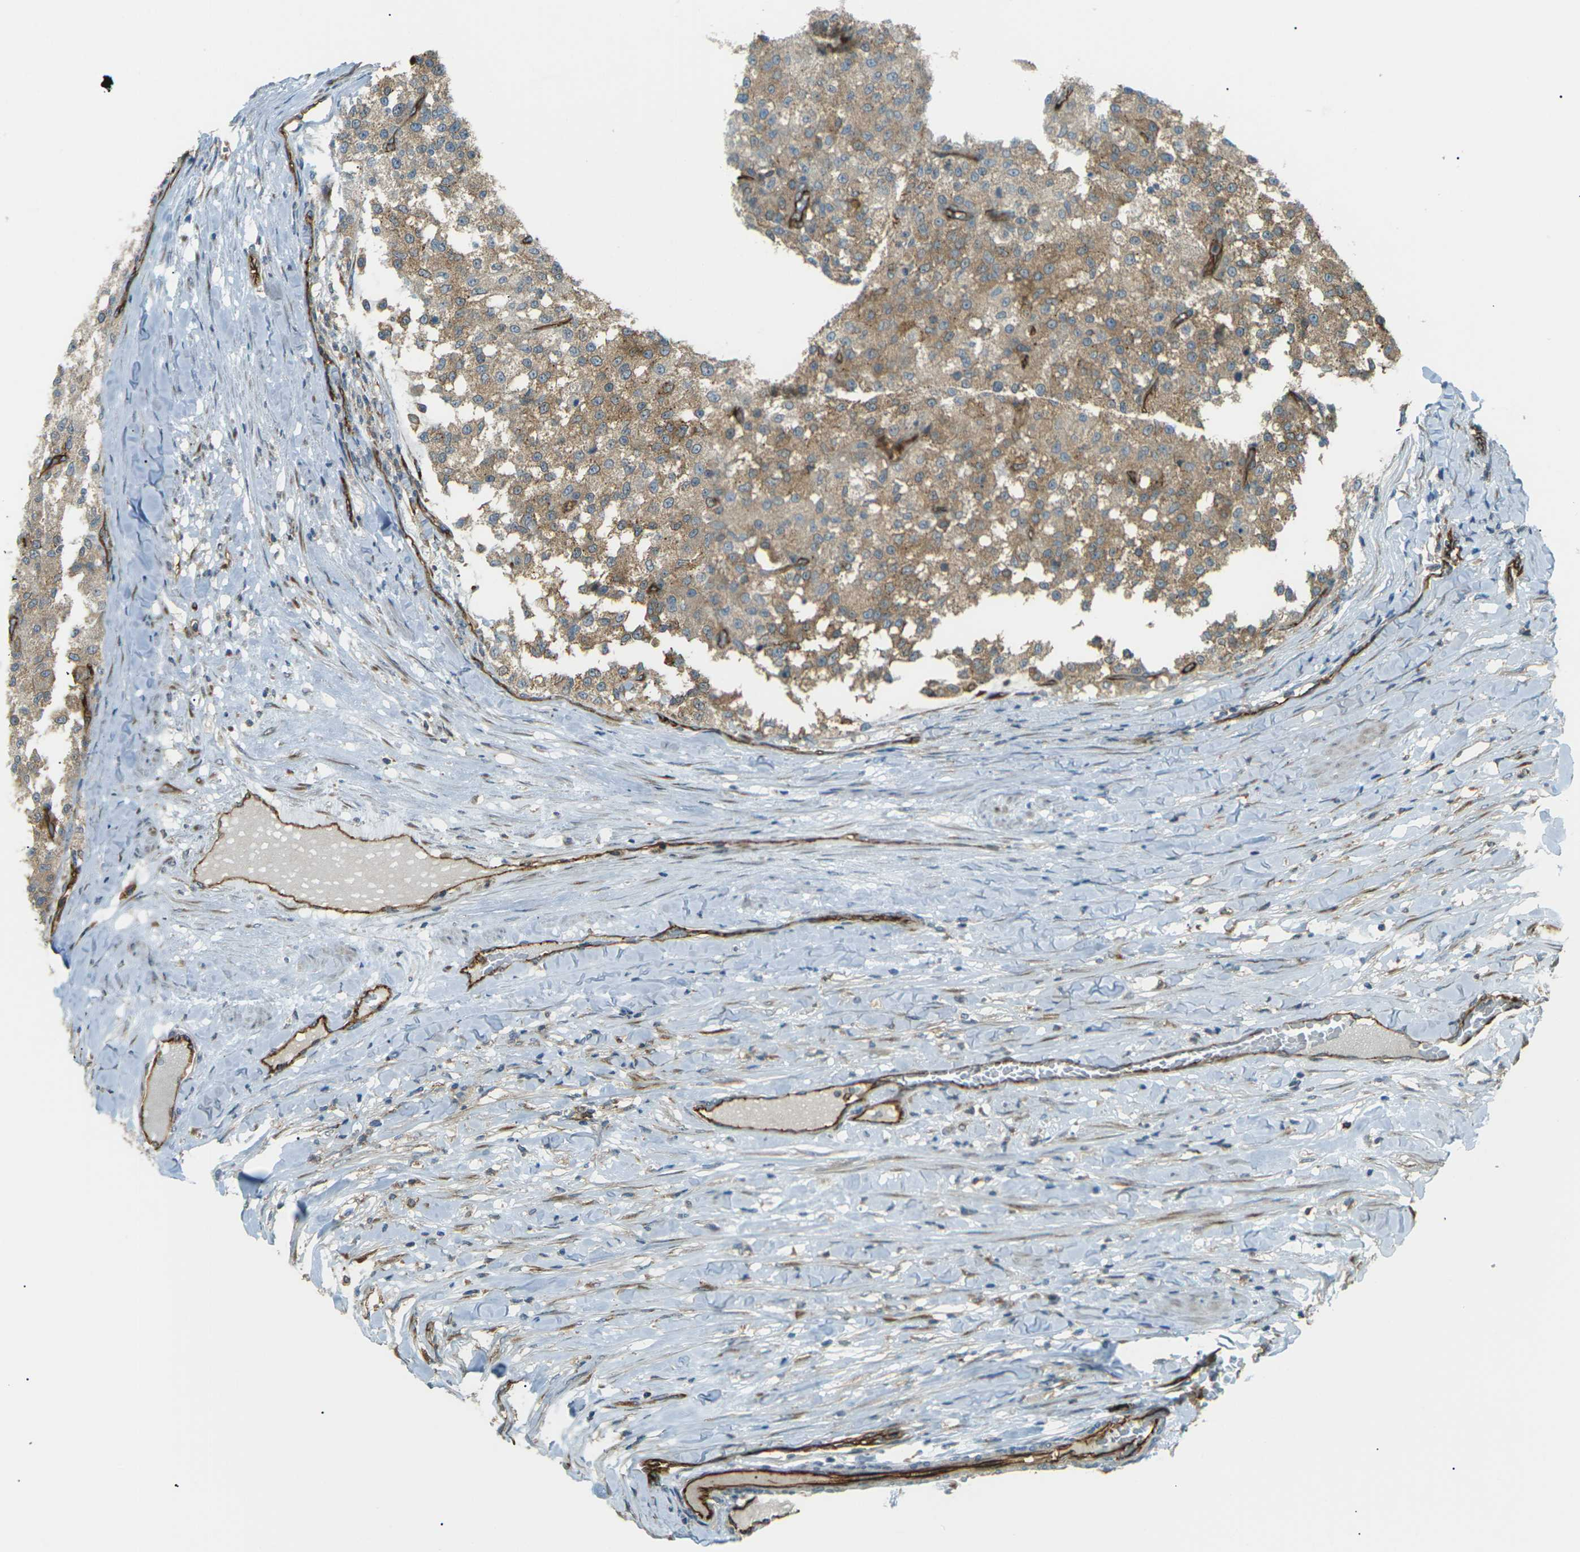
{"staining": {"intensity": "moderate", "quantity": ">75%", "location": "cytoplasmic/membranous"}, "tissue": "testis cancer", "cell_type": "Tumor cells", "image_type": "cancer", "snomed": [{"axis": "morphology", "description": "Seminoma, NOS"}, {"axis": "topography", "description": "Testis"}], "caption": "Protein positivity by immunohistochemistry (IHC) demonstrates moderate cytoplasmic/membranous staining in approximately >75% of tumor cells in testis seminoma. The staining was performed using DAB (3,3'-diaminobenzidine) to visualize the protein expression in brown, while the nuclei were stained in blue with hematoxylin (Magnification: 20x).", "gene": "S1PR1", "patient": {"sex": "male", "age": 59}}